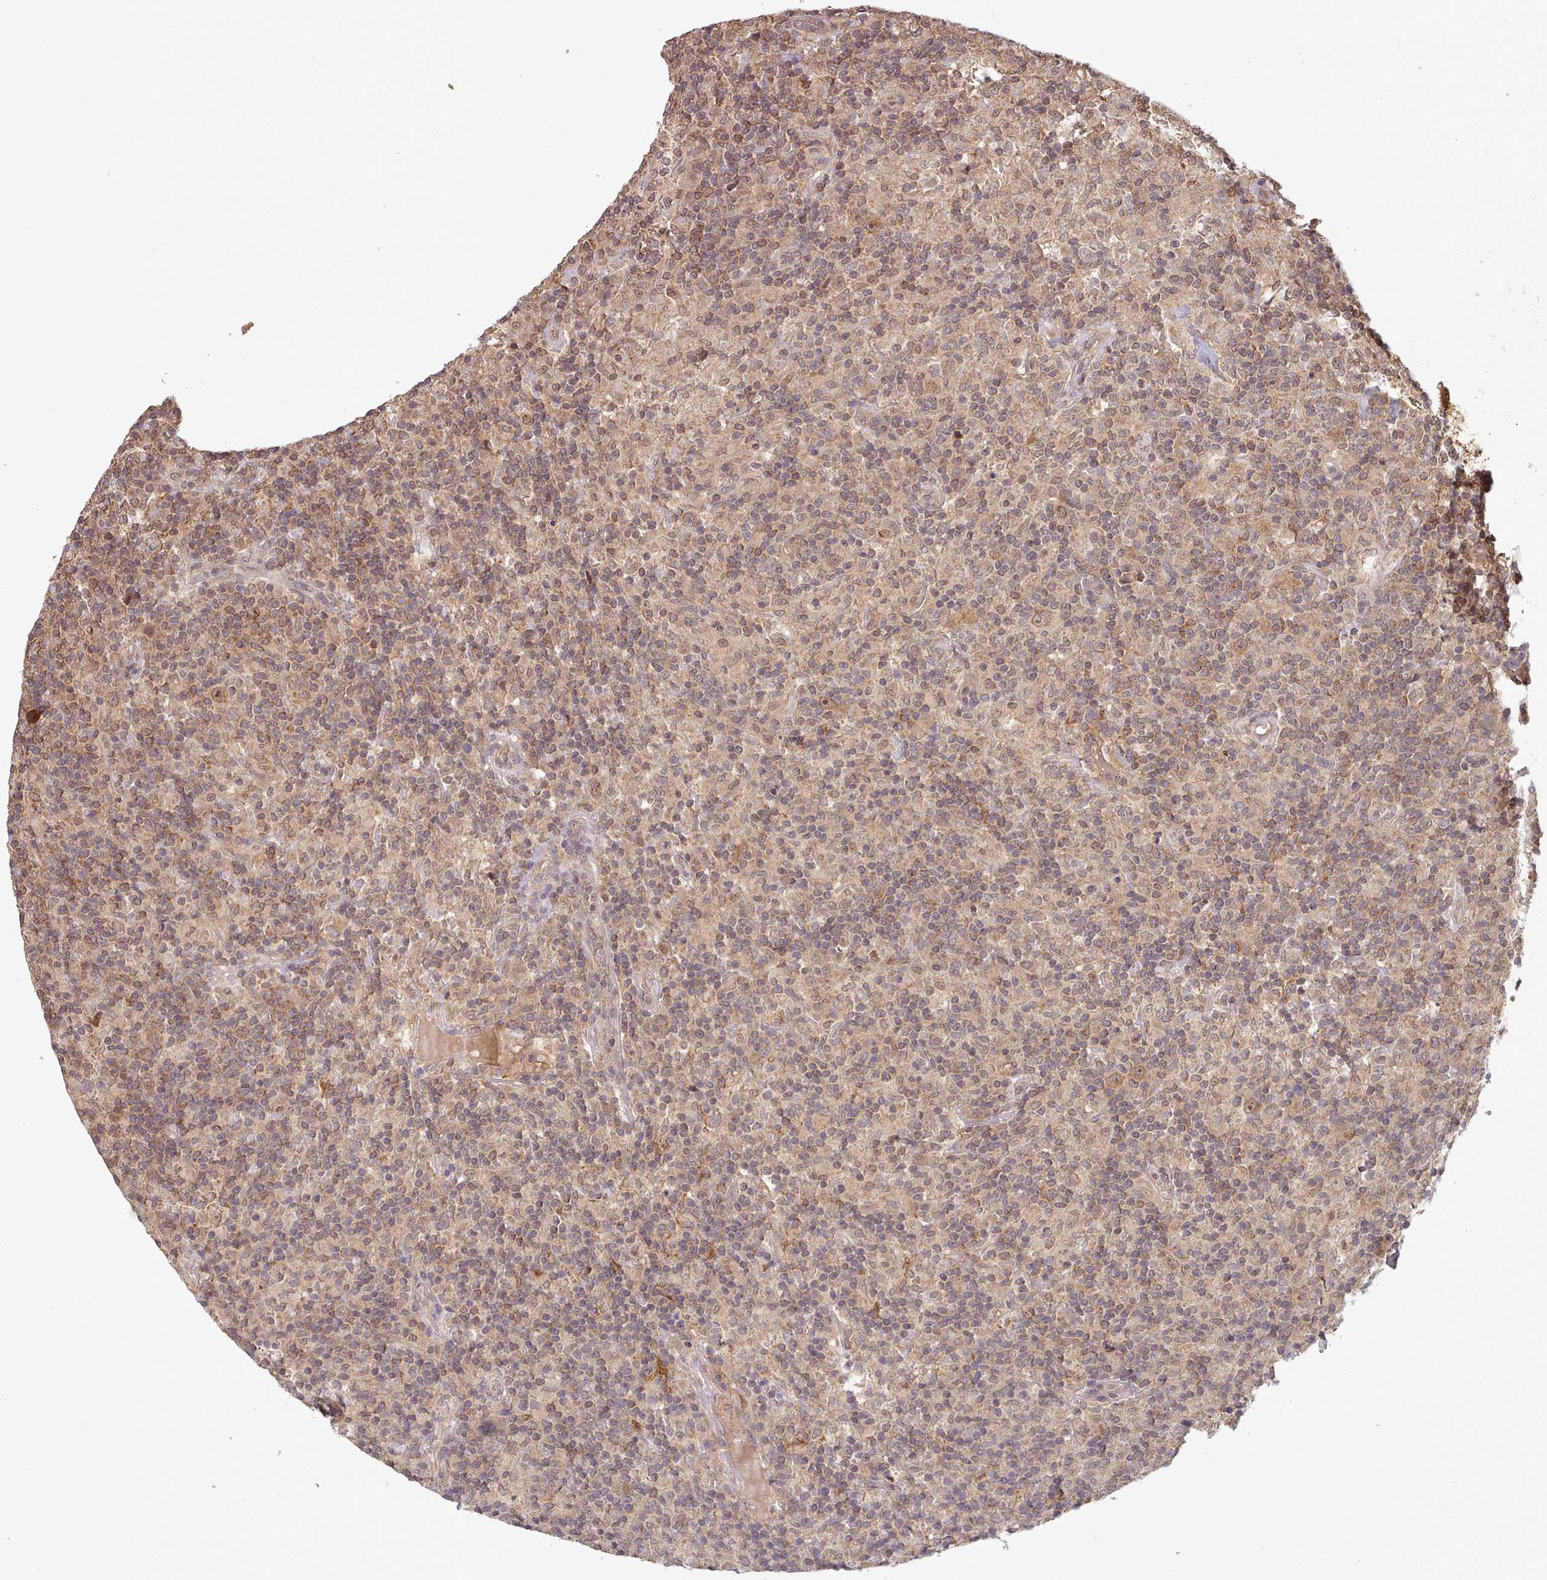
{"staining": {"intensity": "moderate", "quantity": ">75%", "location": "cytoplasmic/membranous,nuclear"}, "tissue": "lymphoma", "cell_type": "Tumor cells", "image_type": "cancer", "snomed": [{"axis": "morphology", "description": "Hodgkin's disease, NOS"}, {"axis": "topography", "description": "Lymph node"}], "caption": "Tumor cells demonstrate medium levels of moderate cytoplasmic/membranous and nuclear staining in approximately >75% of cells in human Hodgkin's disease.", "gene": "PIP4P1", "patient": {"sex": "male", "age": 70}}